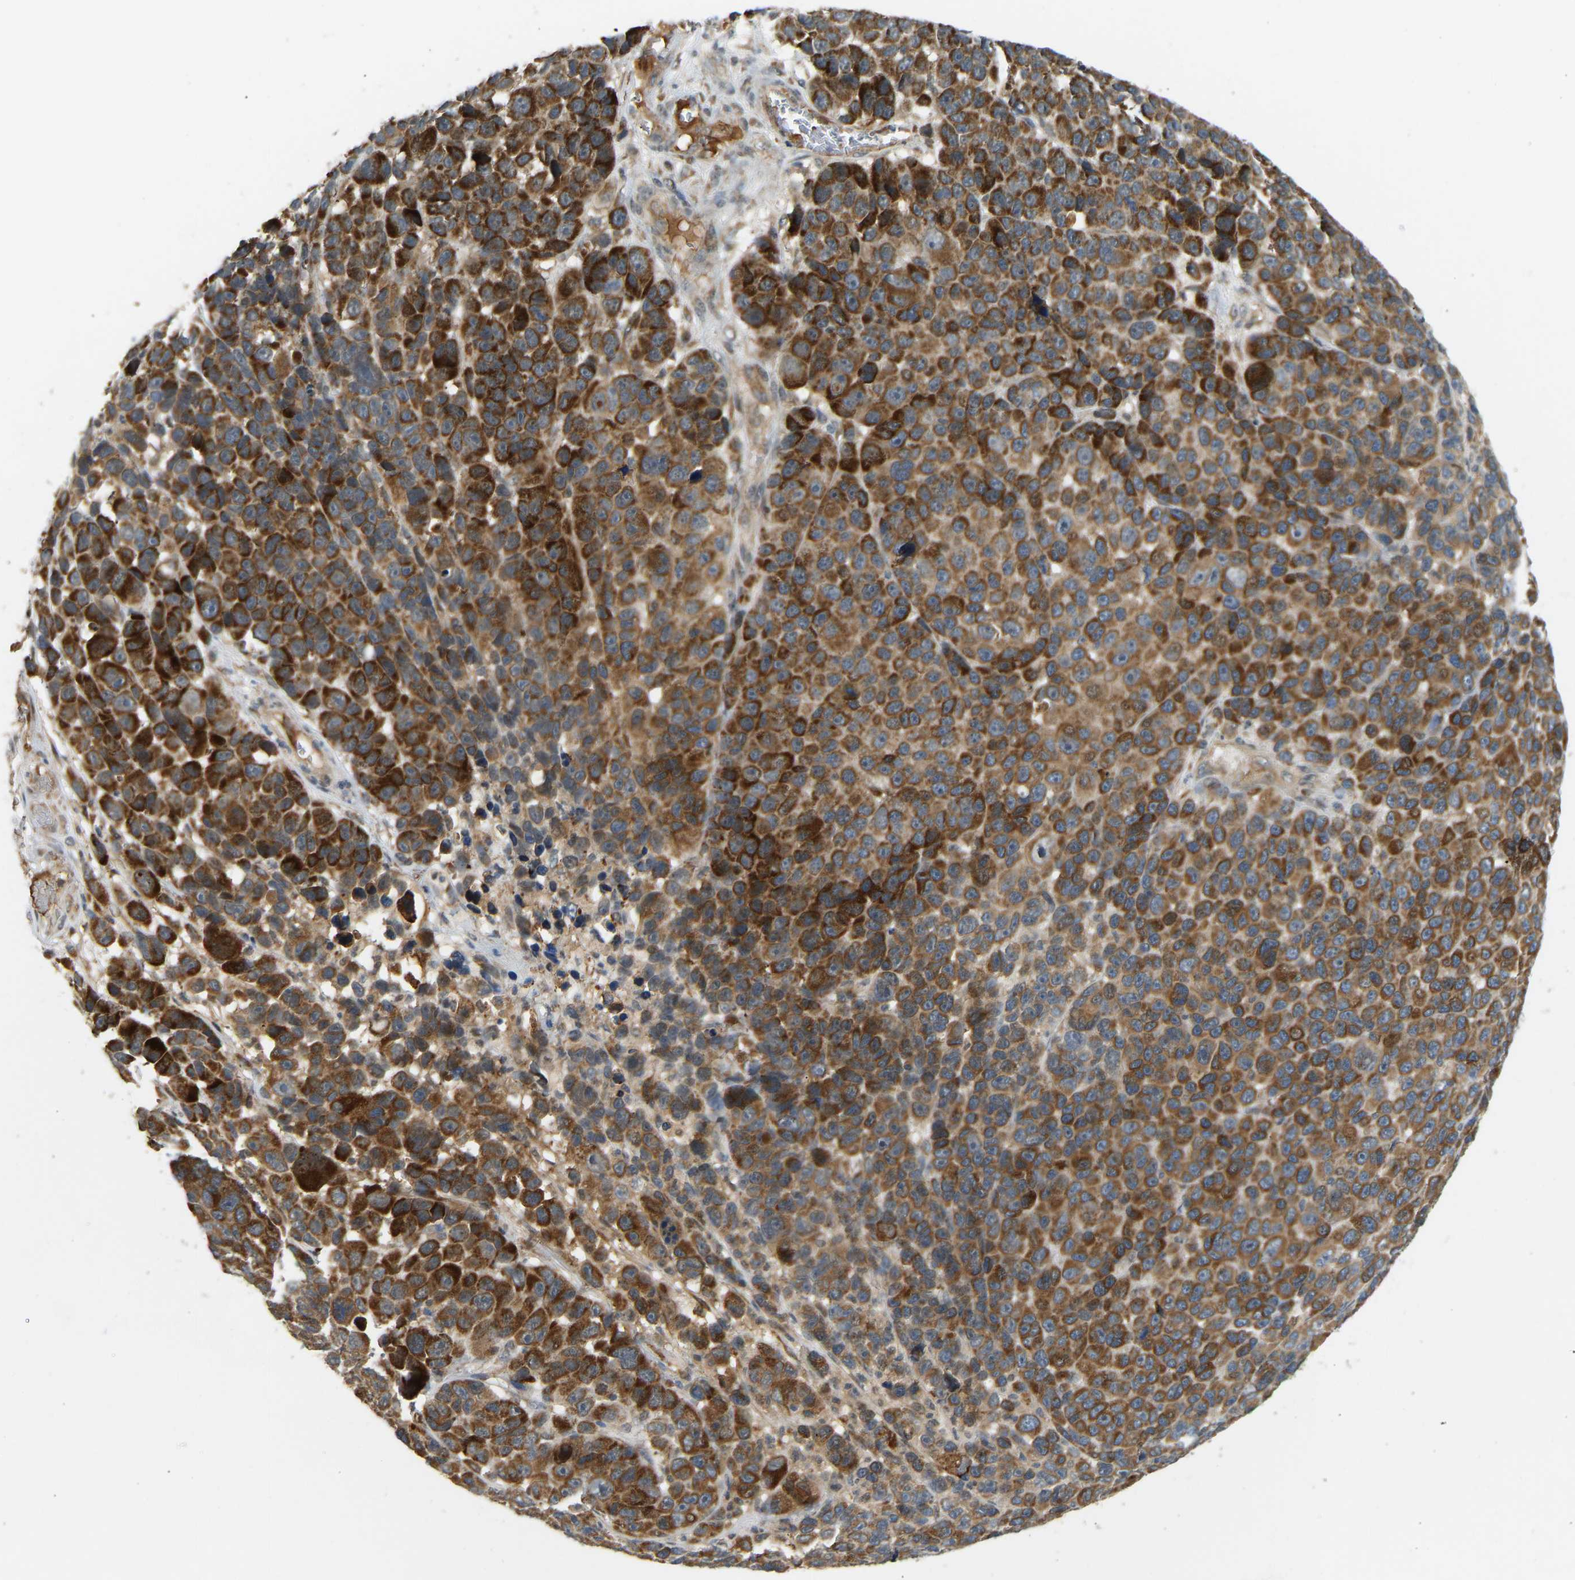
{"staining": {"intensity": "strong", "quantity": "25%-75%", "location": "cytoplasmic/membranous"}, "tissue": "melanoma", "cell_type": "Tumor cells", "image_type": "cancer", "snomed": [{"axis": "morphology", "description": "Malignant melanoma, NOS"}, {"axis": "topography", "description": "Skin"}], "caption": "Melanoma stained with a brown dye shows strong cytoplasmic/membranous positive positivity in about 25%-75% of tumor cells.", "gene": "PTCD1", "patient": {"sex": "male", "age": 53}}